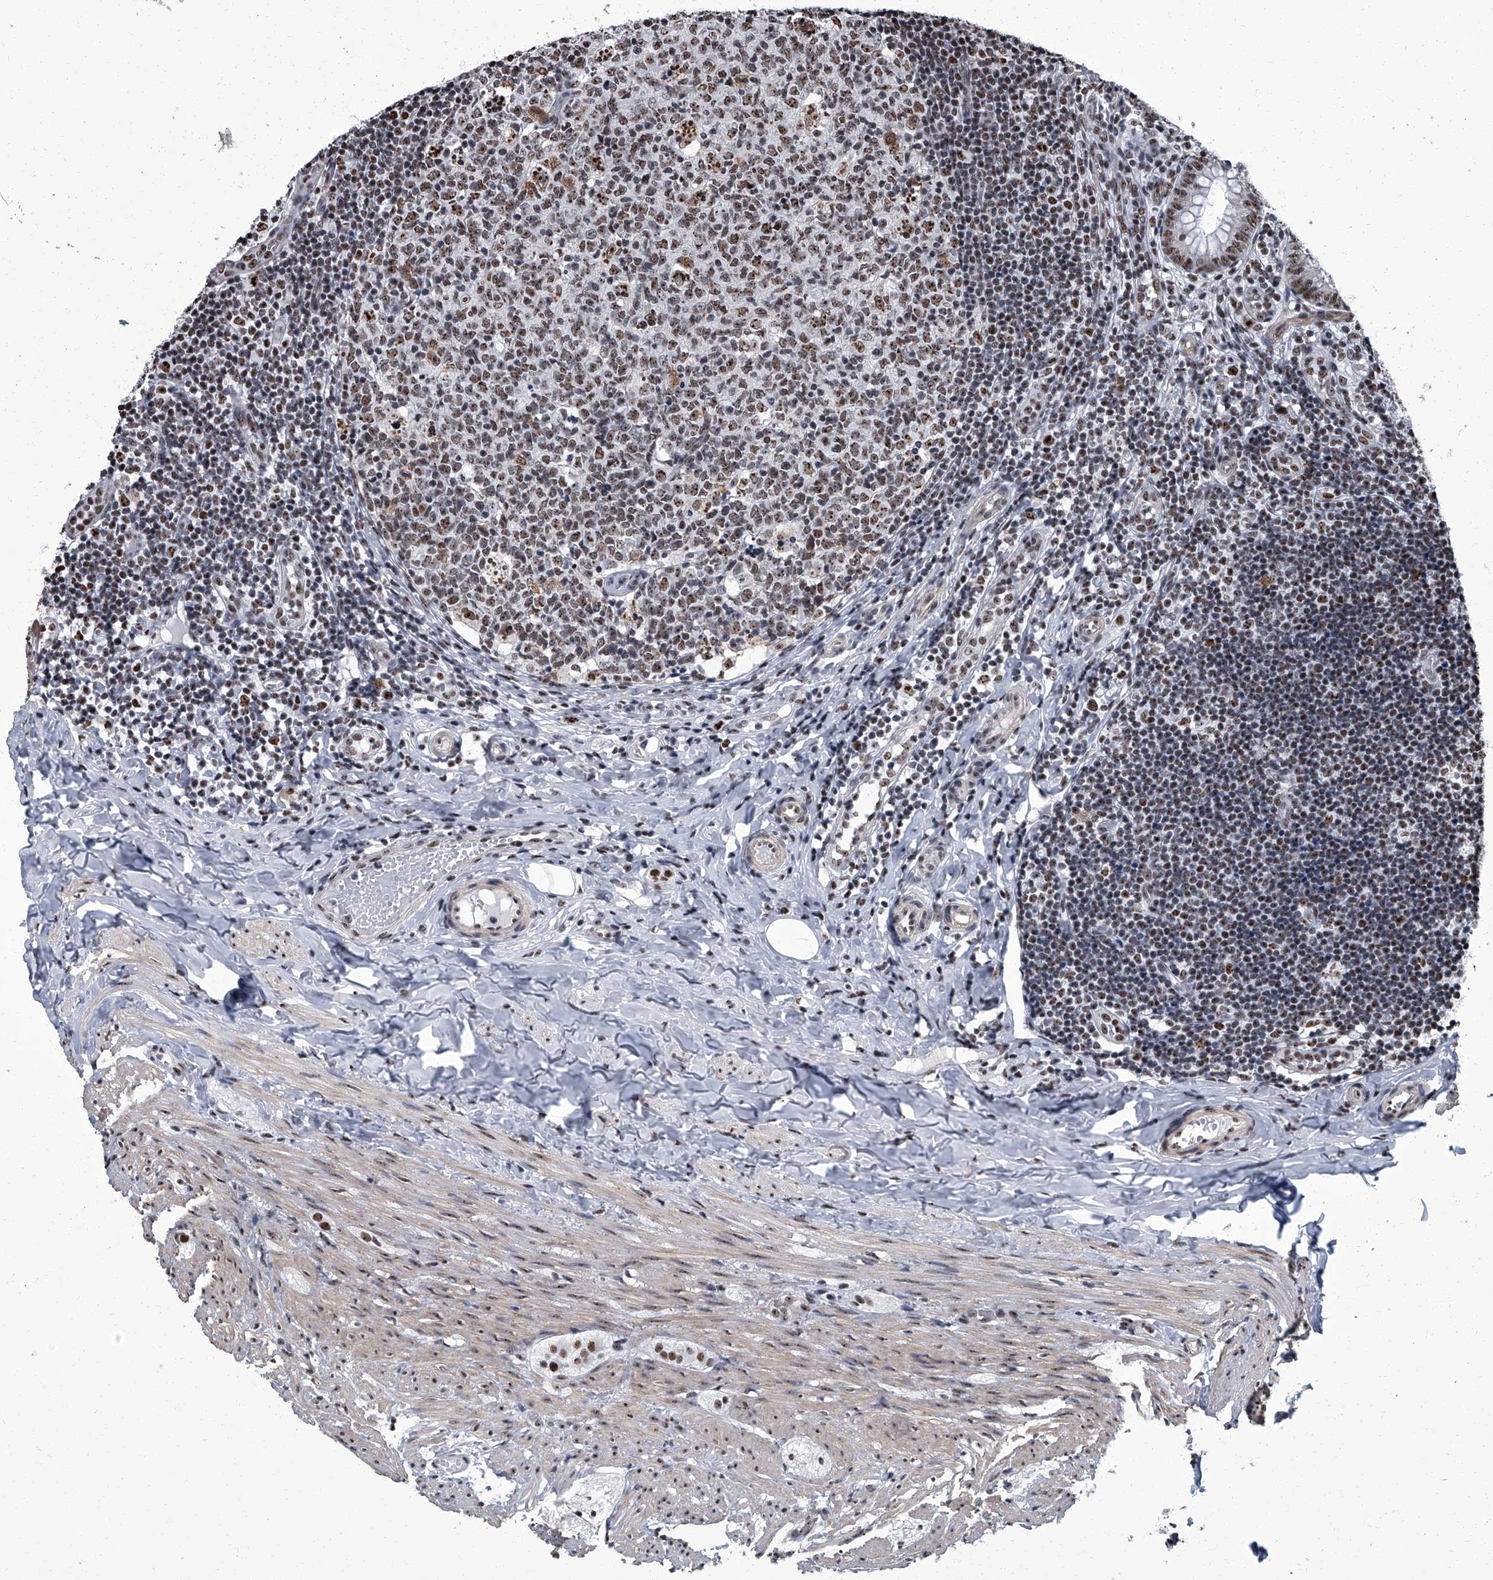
{"staining": {"intensity": "moderate", "quantity": ">75%", "location": "nuclear"}, "tissue": "appendix", "cell_type": "Glandular cells", "image_type": "normal", "snomed": [{"axis": "morphology", "description": "Normal tissue, NOS"}, {"axis": "topography", "description": "Appendix"}], "caption": "A high-resolution image shows immunohistochemistry staining of normal appendix, which demonstrates moderate nuclear positivity in about >75% of glandular cells.", "gene": "ZNF518B", "patient": {"sex": "male", "age": 8}}